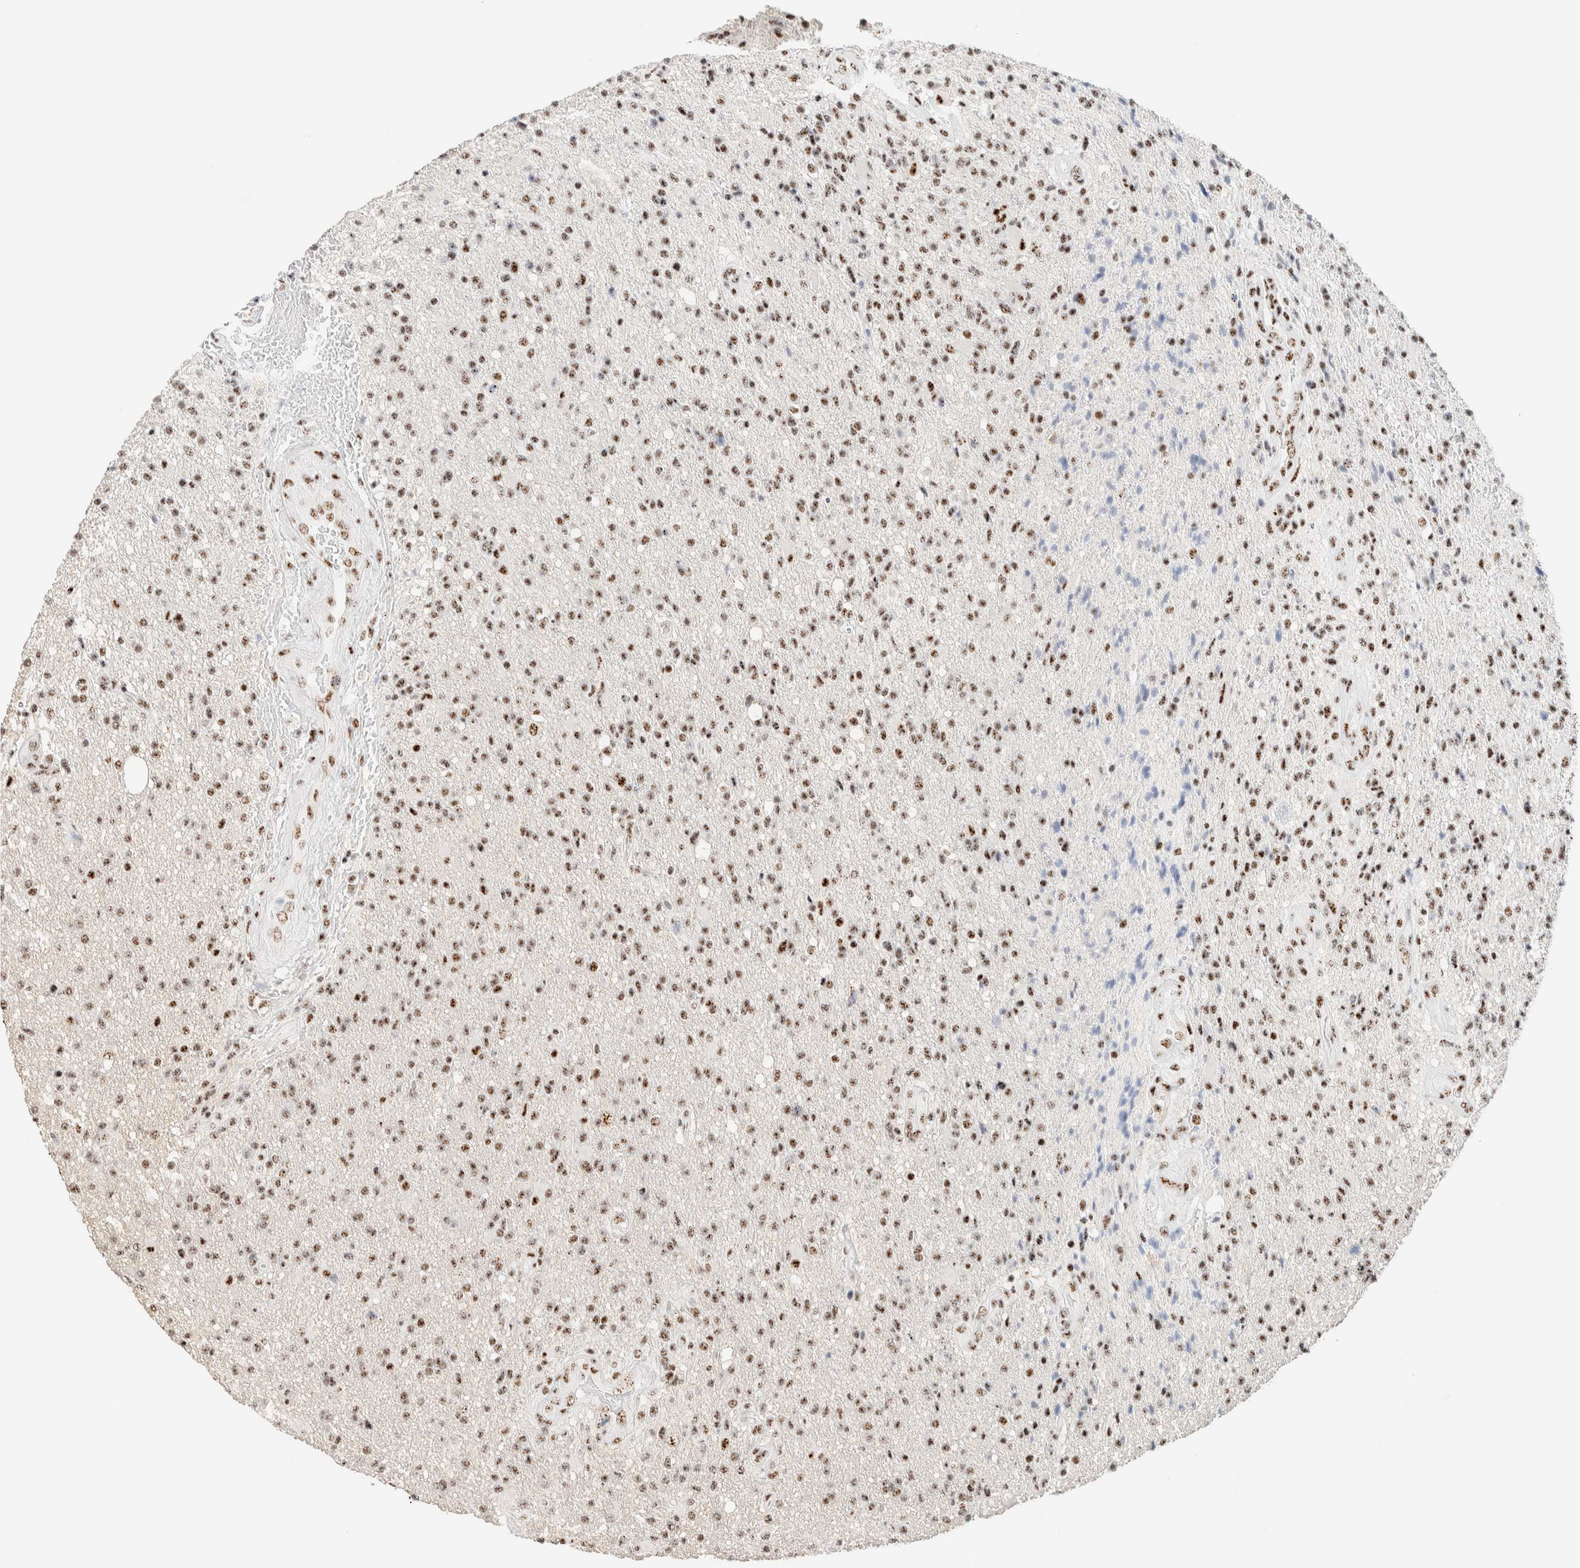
{"staining": {"intensity": "moderate", "quantity": ">75%", "location": "nuclear"}, "tissue": "glioma", "cell_type": "Tumor cells", "image_type": "cancer", "snomed": [{"axis": "morphology", "description": "Glioma, malignant, High grade"}, {"axis": "topography", "description": "Brain"}], "caption": "A high-resolution image shows IHC staining of glioma, which exhibits moderate nuclear staining in about >75% of tumor cells. Nuclei are stained in blue.", "gene": "SON", "patient": {"sex": "male", "age": 72}}